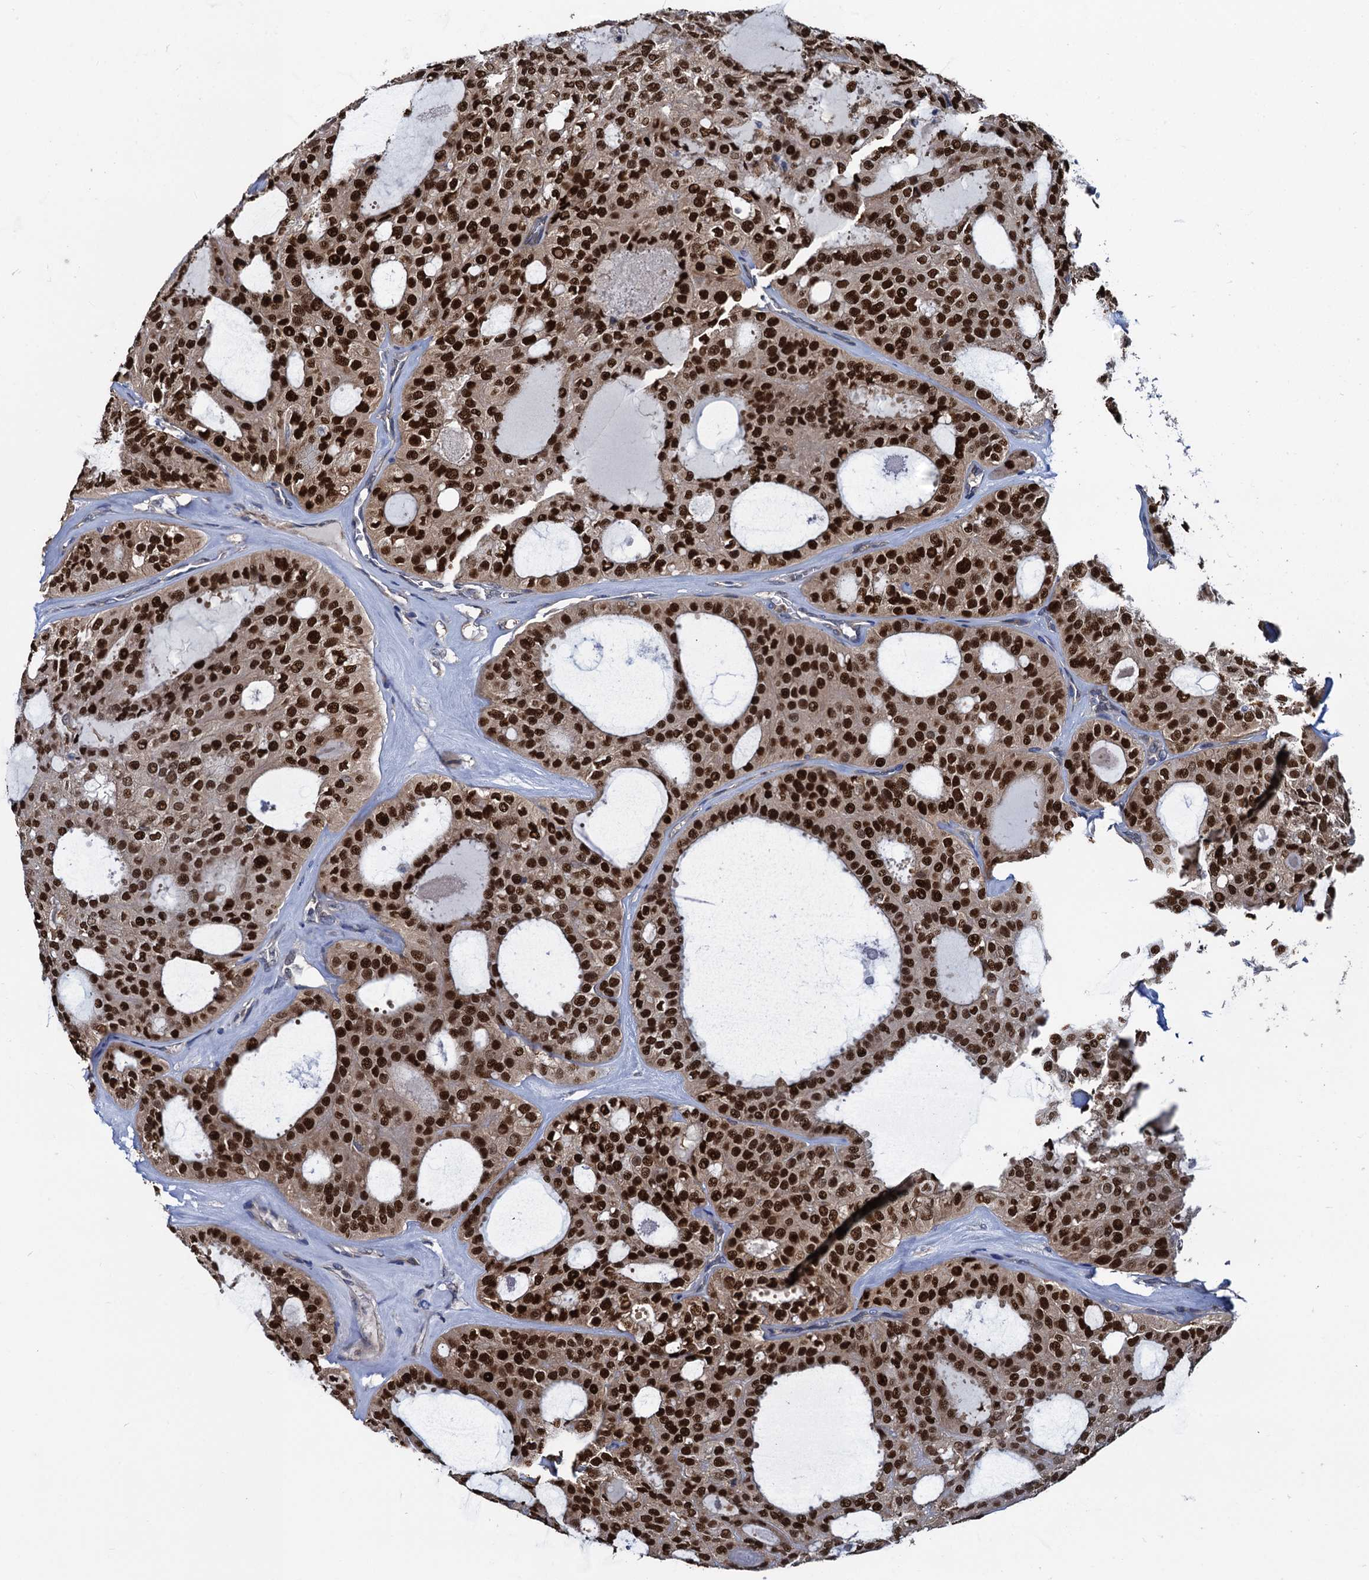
{"staining": {"intensity": "strong", "quantity": ">75%", "location": "nuclear"}, "tissue": "thyroid cancer", "cell_type": "Tumor cells", "image_type": "cancer", "snomed": [{"axis": "morphology", "description": "Follicular adenoma carcinoma, NOS"}, {"axis": "topography", "description": "Thyroid gland"}], "caption": "Protein staining displays strong nuclear expression in about >75% of tumor cells in thyroid cancer (follicular adenoma carcinoma).", "gene": "RNF125", "patient": {"sex": "male", "age": 75}}